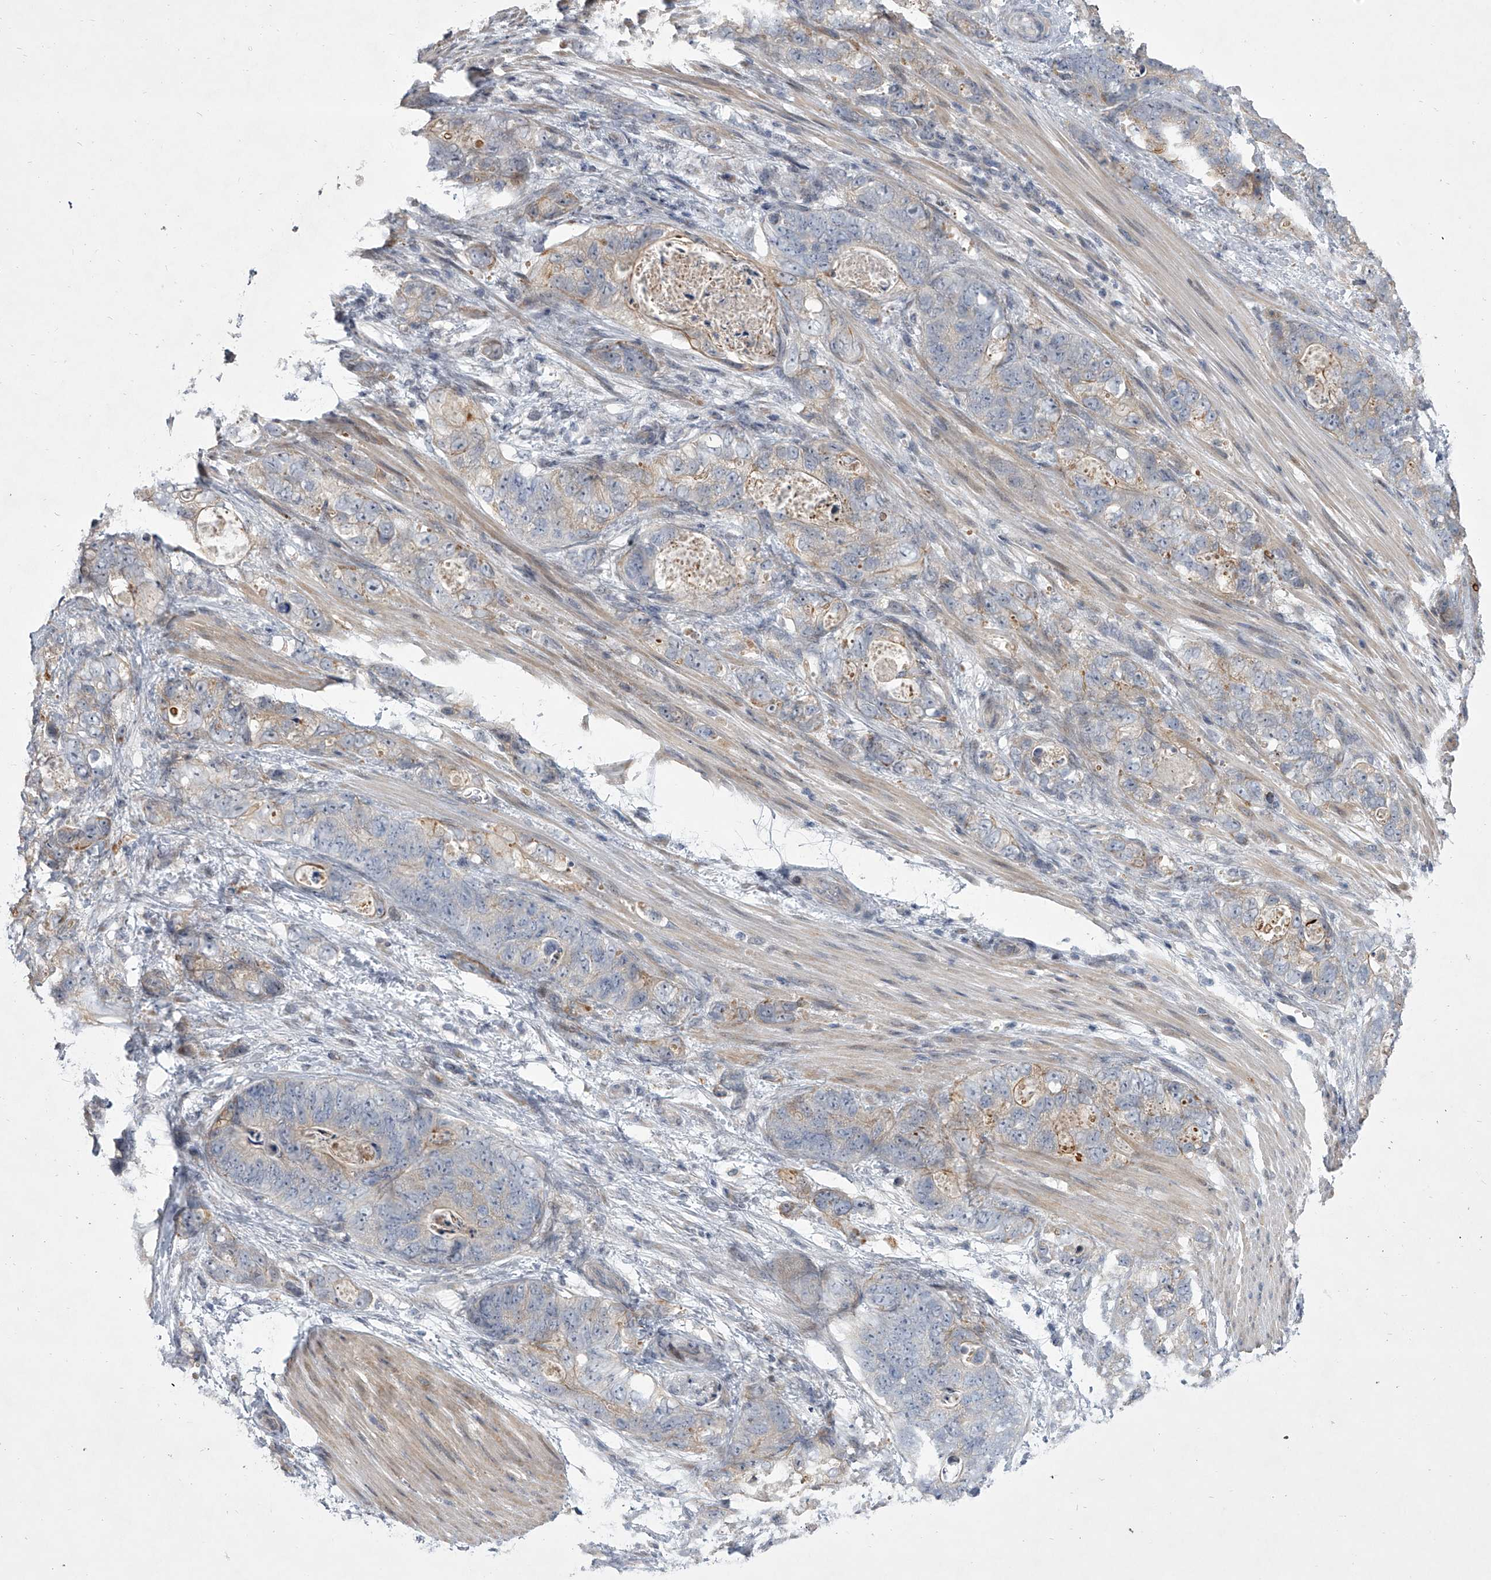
{"staining": {"intensity": "negative", "quantity": "none", "location": "none"}, "tissue": "stomach cancer", "cell_type": "Tumor cells", "image_type": "cancer", "snomed": [{"axis": "morphology", "description": "Normal tissue, NOS"}, {"axis": "morphology", "description": "Adenocarcinoma, NOS"}, {"axis": "topography", "description": "Stomach"}], "caption": "Histopathology image shows no significant protein staining in tumor cells of stomach cancer (adenocarcinoma).", "gene": "HEATR6", "patient": {"sex": "female", "age": 89}}